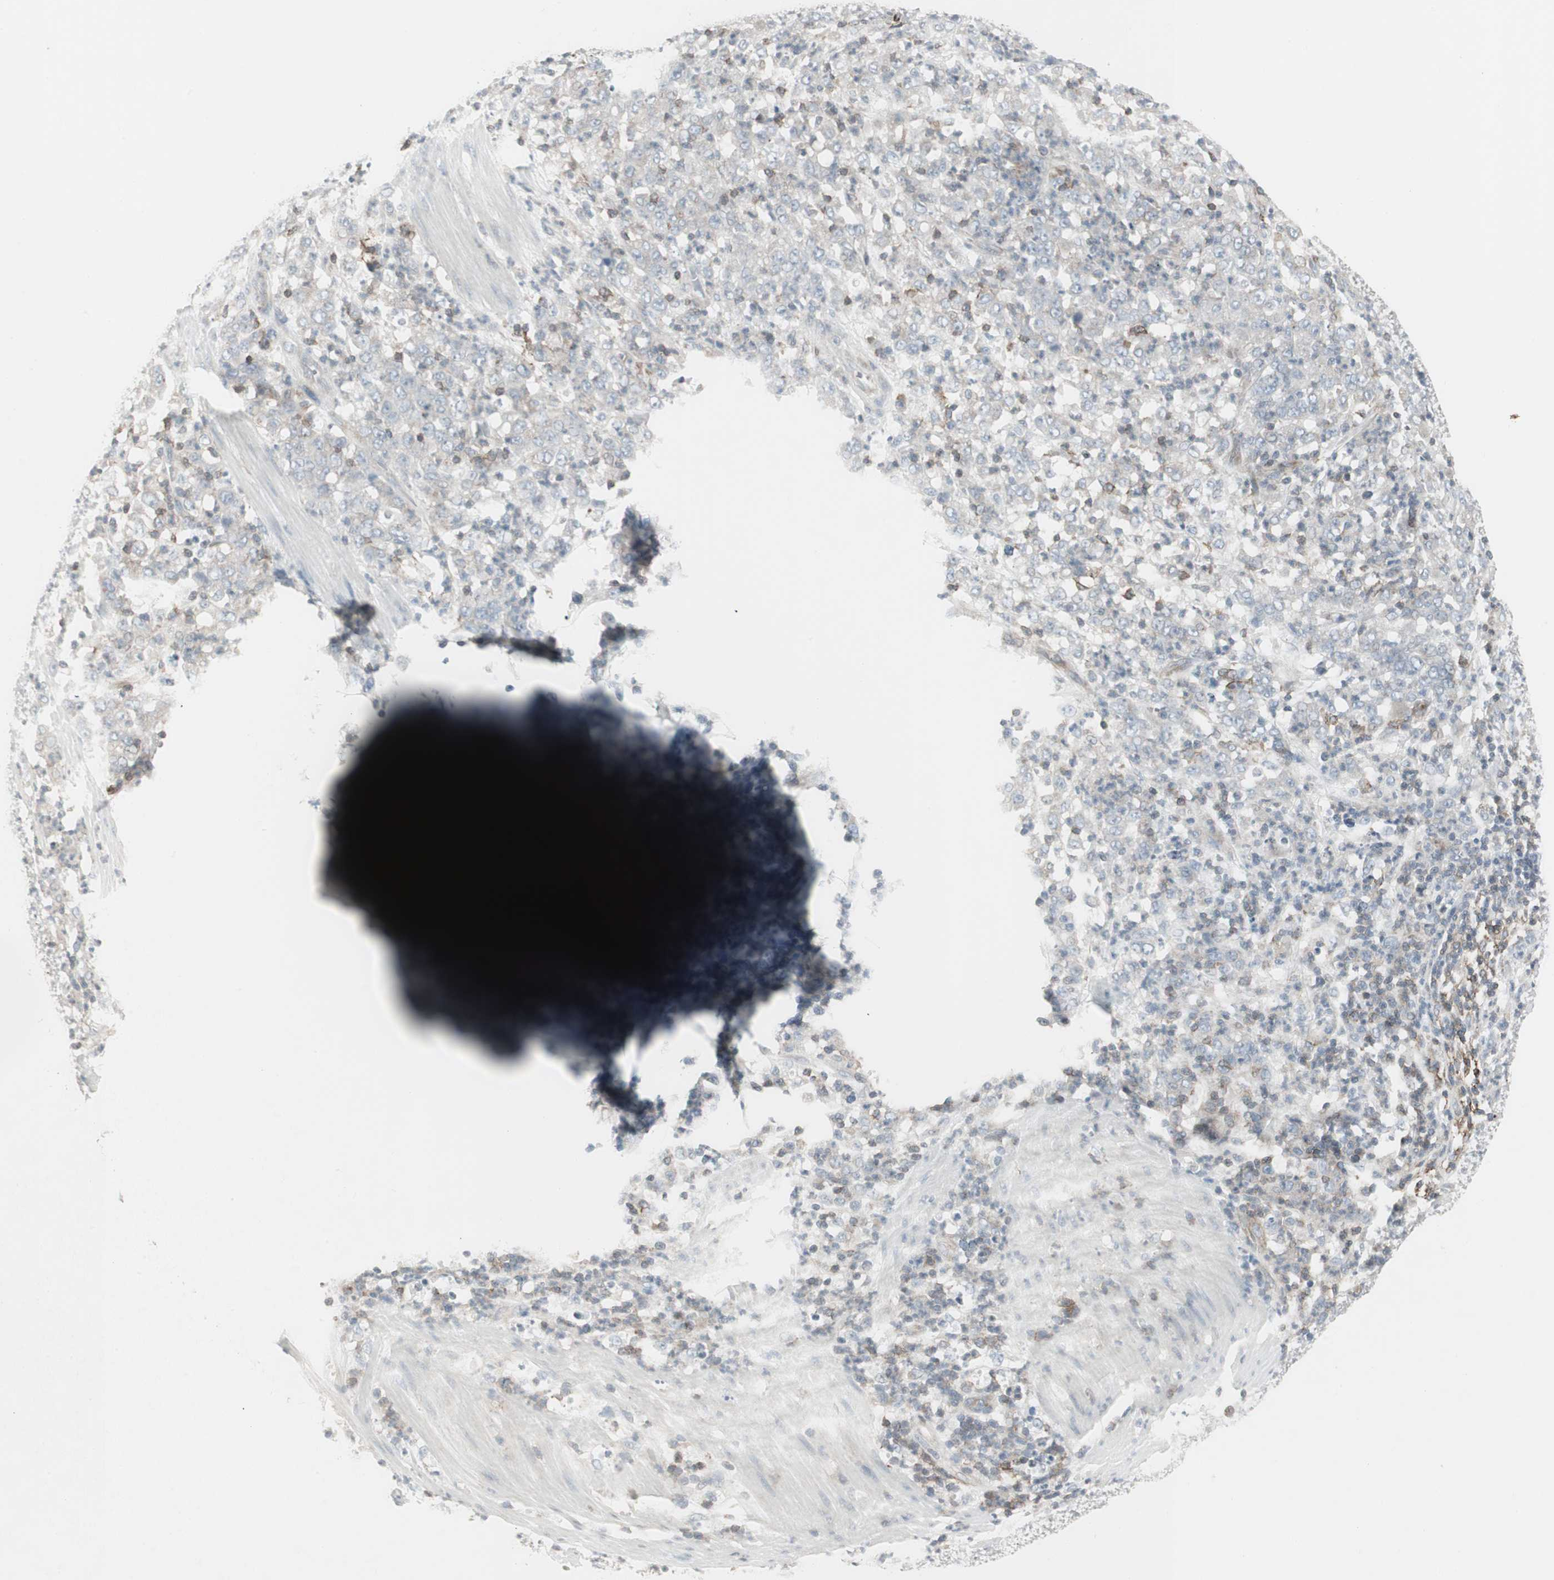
{"staining": {"intensity": "negative", "quantity": "none", "location": "none"}, "tissue": "stomach cancer", "cell_type": "Tumor cells", "image_type": "cancer", "snomed": [{"axis": "morphology", "description": "Adenocarcinoma, NOS"}, {"axis": "topography", "description": "Stomach, lower"}], "caption": "This histopathology image is of adenocarcinoma (stomach) stained with immunohistochemistry (IHC) to label a protein in brown with the nuclei are counter-stained blue. There is no expression in tumor cells. (IHC, brightfield microscopy, high magnification).", "gene": "MAP4K4", "patient": {"sex": "female", "age": 71}}